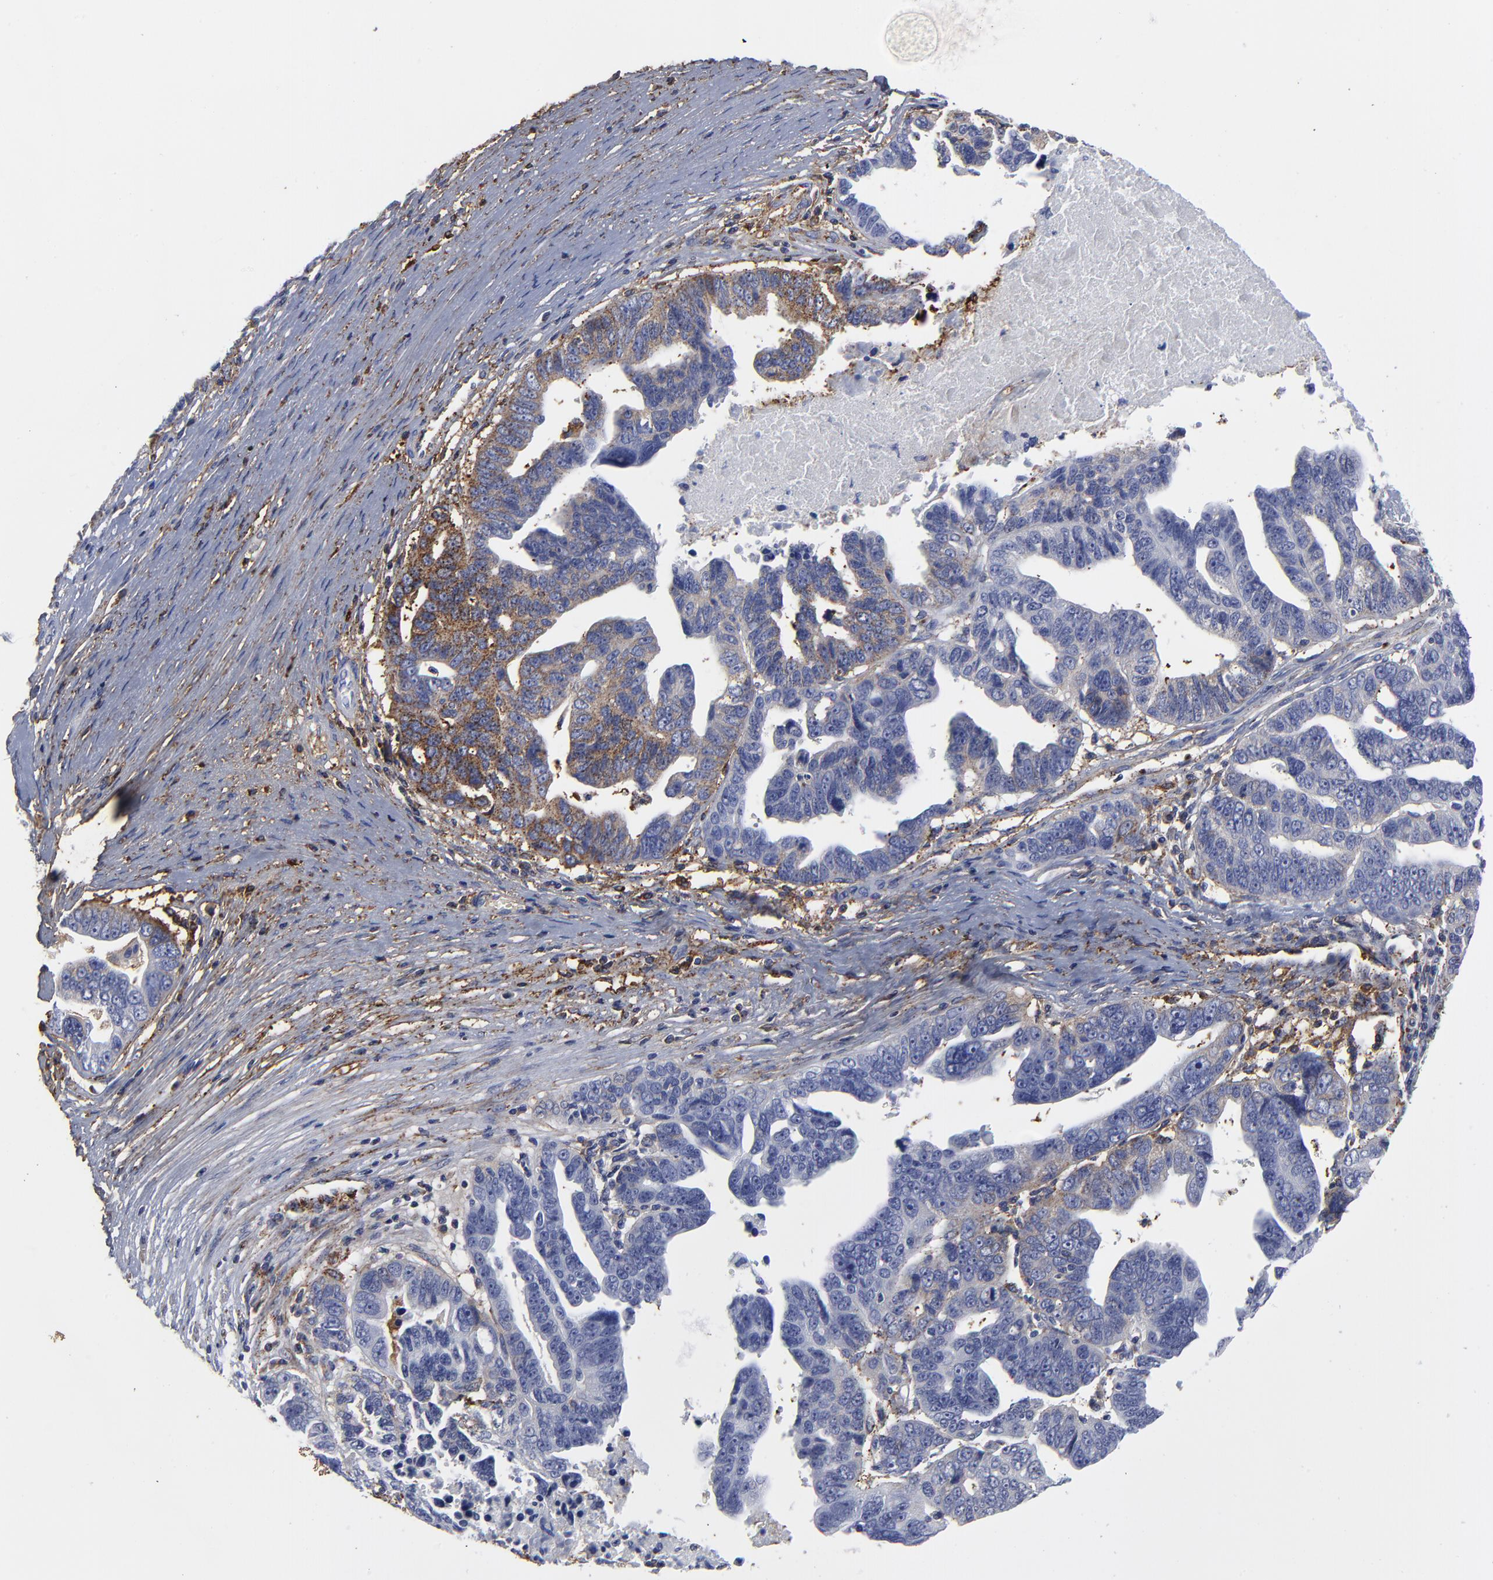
{"staining": {"intensity": "strong", "quantity": "<25%", "location": "cytoplasmic/membranous"}, "tissue": "ovarian cancer", "cell_type": "Tumor cells", "image_type": "cancer", "snomed": [{"axis": "morphology", "description": "Carcinoma, endometroid"}, {"axis": "morphology", "description": "Cystadenocarcinoma, serous, NOS"}, {"axis": "topography", "description": "Ovary"}], "caption": "Human ovarian endometroid carcinoma stained with a brown dye shows strong cytoplasmic/membranous positive staining in approximately <25% of tumor cells.", "gene": "DCN", "patient": {"sex": "female", "age": 45}}